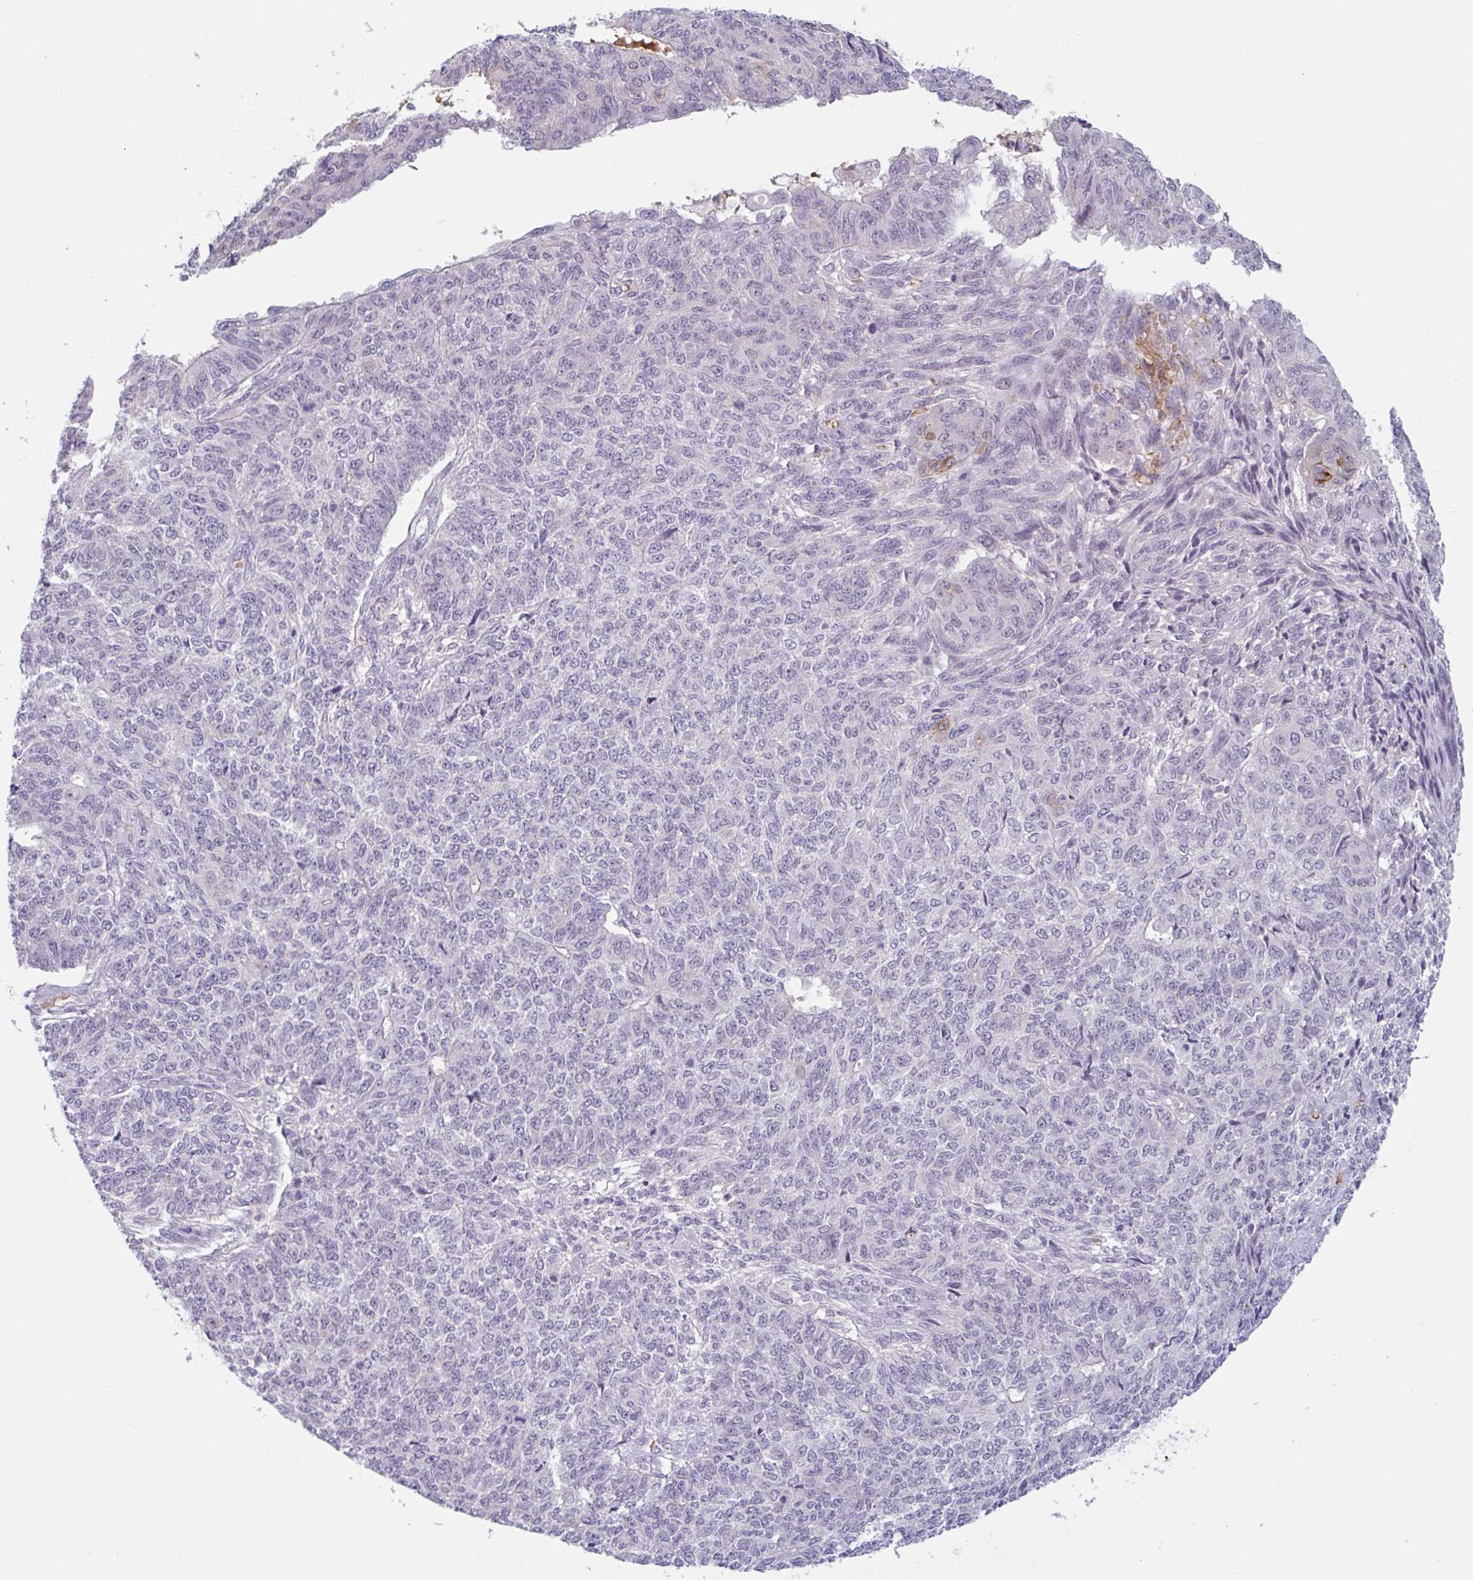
{"staining": {"intensity": "negative", "quantity": "none", "location": "none"}, "tissue": "endometrial cancer", "cell_type": "Tumor cells", "image_type": "cancer", "snomed": [{"axis": "morphology", "description": "Adenocarcinoma, NOS"}, {"axis": "topography", "description": "Endometrium"}], "caption": "The photomicrograph demonstrates no significant positivity in tumor cells of endometrial cancer (adenocarcinoma).", "gene": "RHAG", "patient": {"sex": "female", "age": 32}}